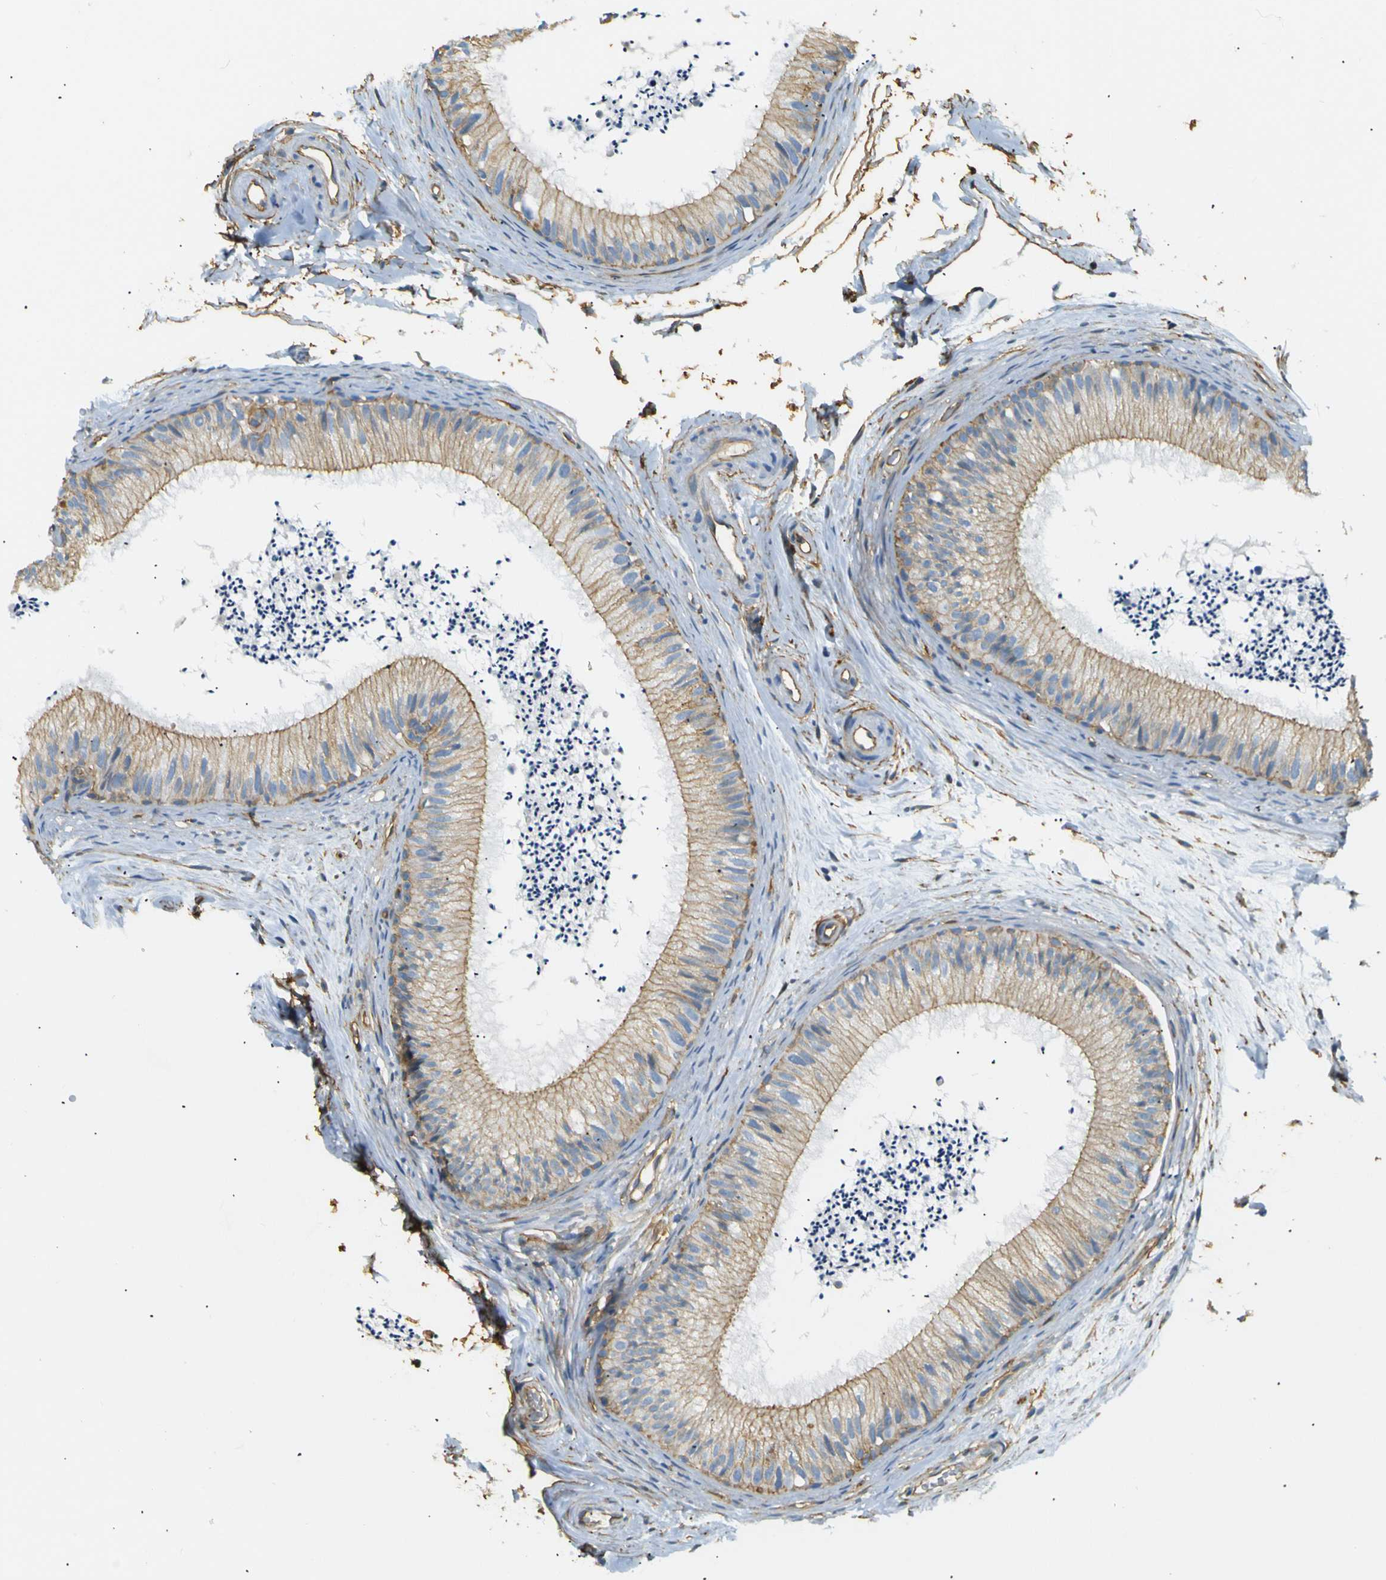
{"staining": {"intensity": "moderate", "quantity": ">75%", "location": "cytoplasmic/membranous"}, "tissue": "epididymis", "cell_type": "Glandular cells", "image_type": "normal", "snomed": [{"axis": "morphology", "description": "Normal tissue, NOS"}, {"axis": "topography", "description": "Epididymis"}], "caption": "Human epididymis stained for a protein (brown) reveals moderate cytoplasmic/membranous positive staining in about >75% of glandular cells.", "gene": "SPTBN1", "patient": {"sex": "male", "age": 56}}